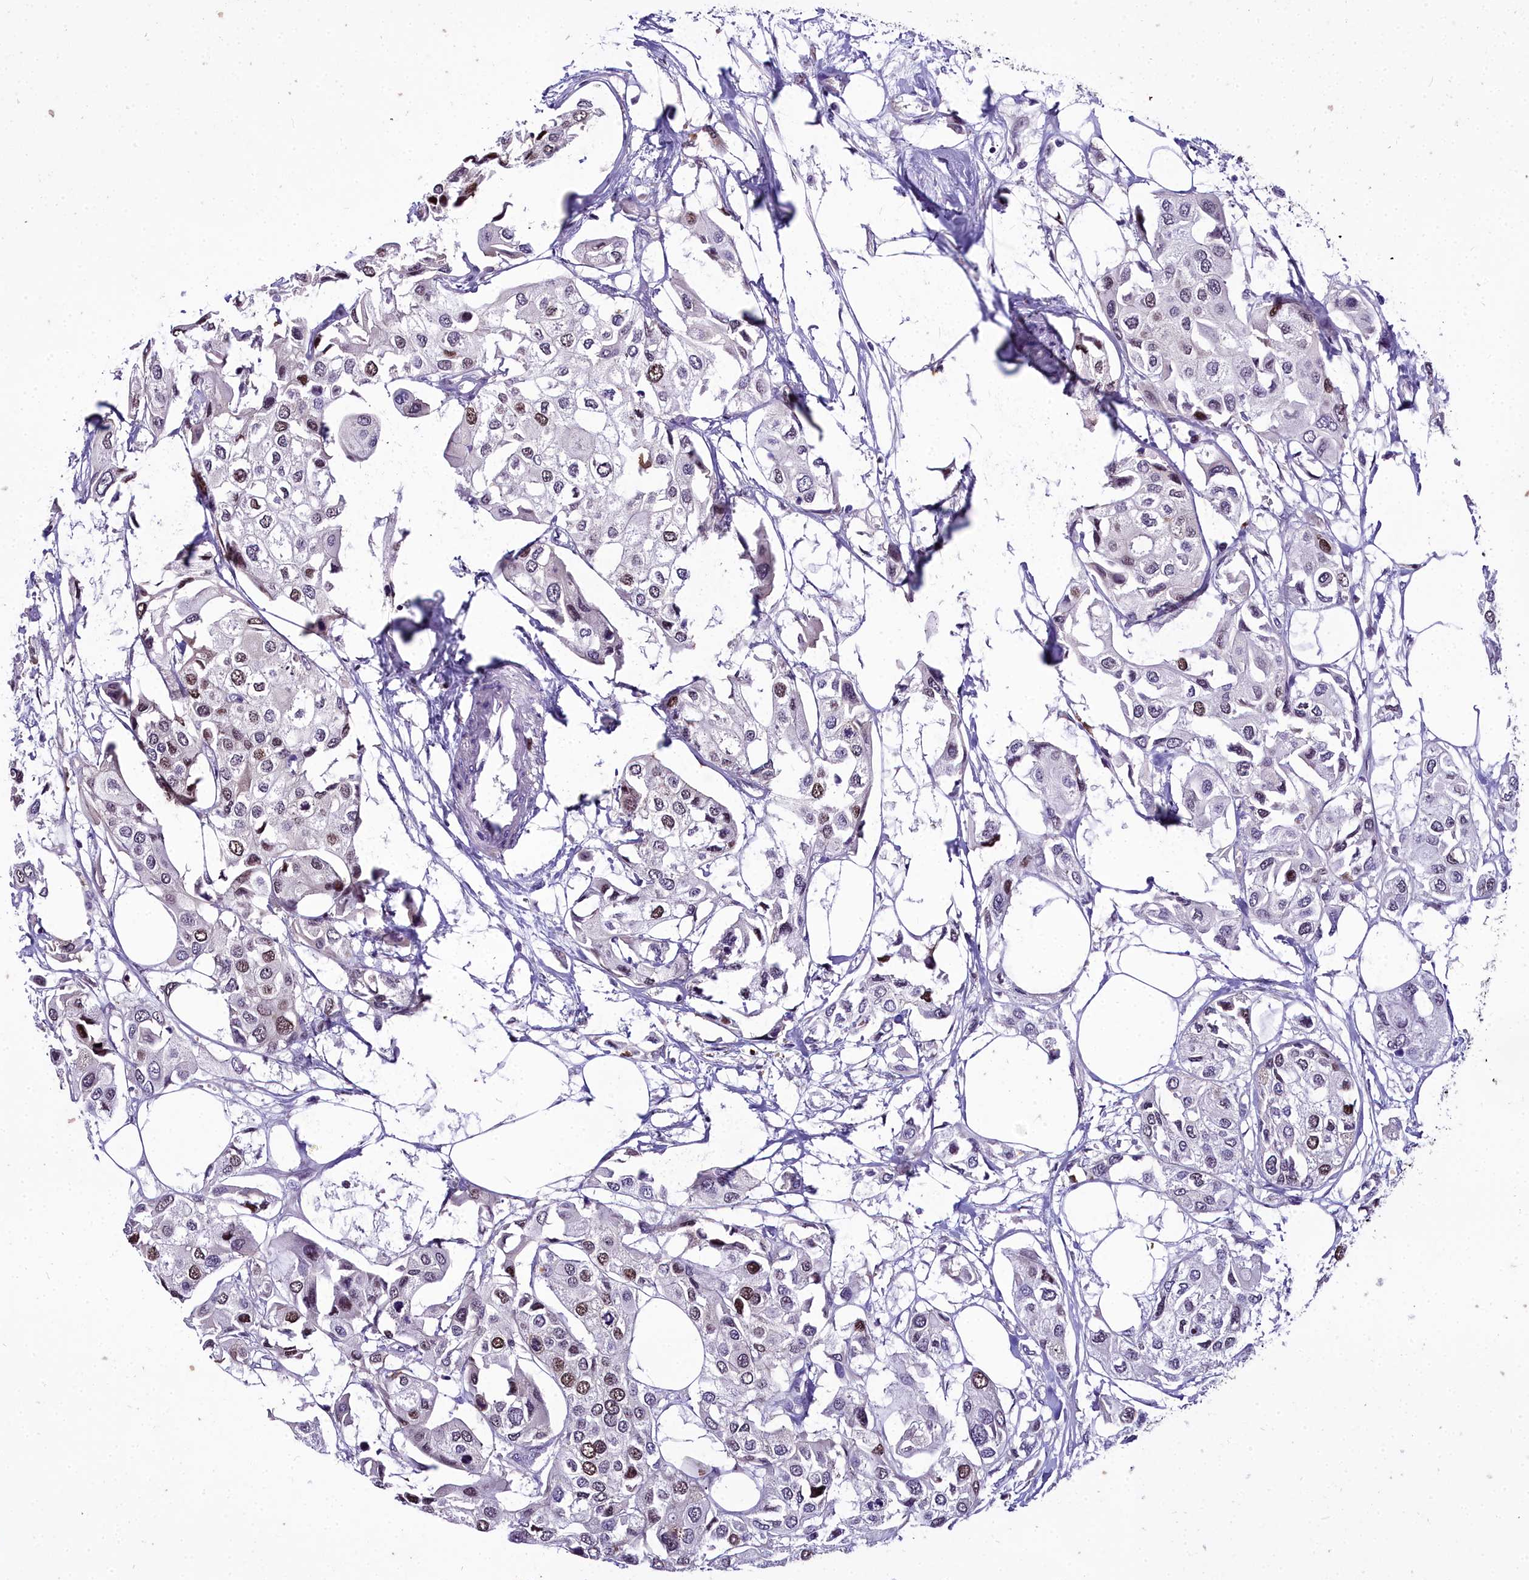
{"staining": {"intensity": "moderate", "quantity": "25%-75%", "location": "nuclear"}, "tissue": "urothelial cancer", "cell_type": "Tumor cells", "image_type": "cancer", "snomed": [{"axis": "morphology", "description": "Urothelial carcinoma, High grade"}, {"axis": "topography", "description": "Urinary bladder"}], "caption": "Immunohistochemistry (IHC) photomicrograph of neoplastic tissue: human urothelial cancer stained using immunohistochemistry shows medium levels of moderate protein expression localized specifically in the nuclear of tumor cells, appearing as a nuclear brown color.", "gene": "TRIML2", "patient": {"sex": "male", "age": 64}}